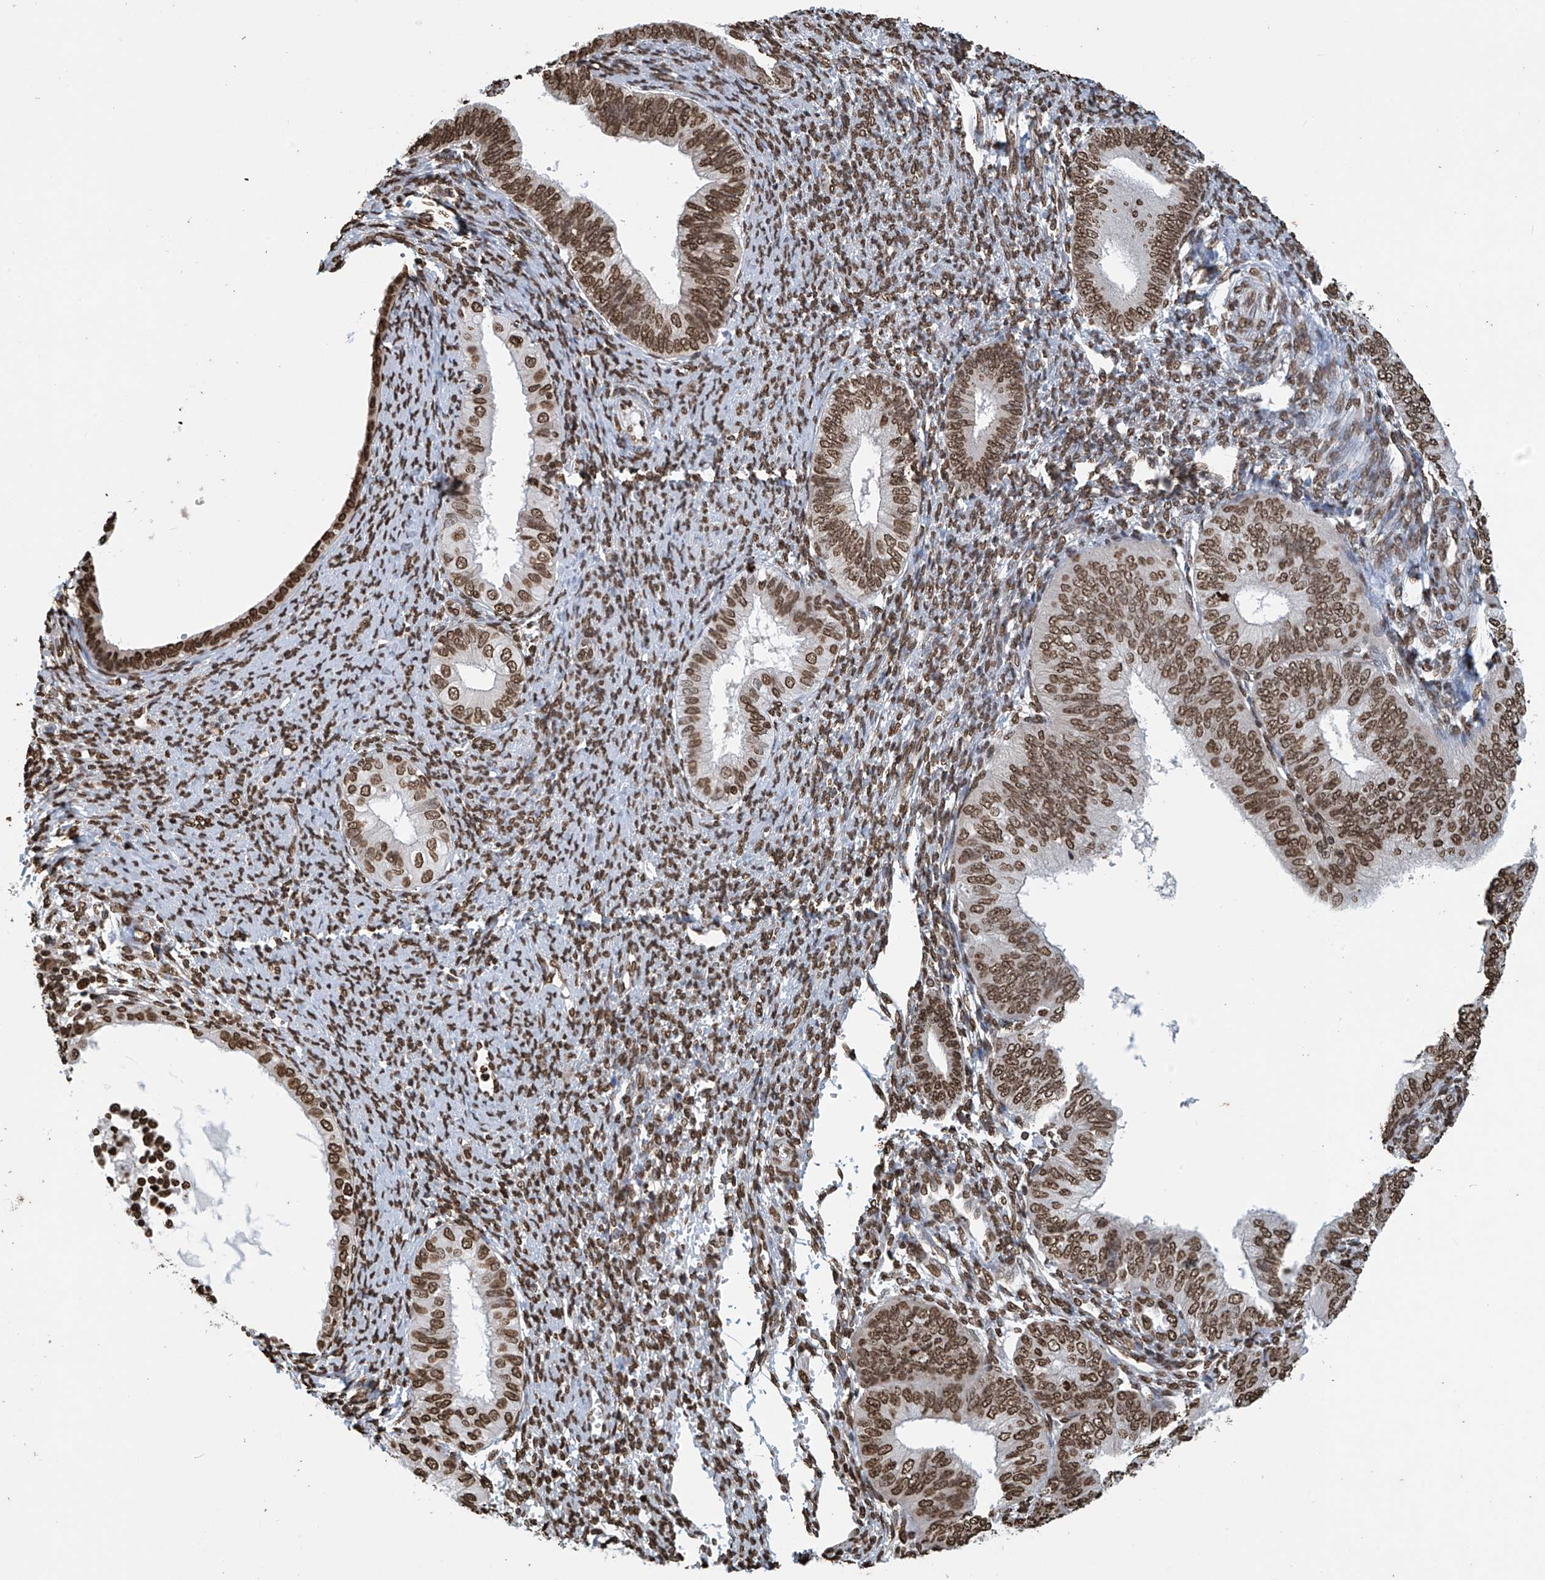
{"staining": {"intensity": "strong", "quantity": ">75%", "location": "nuclear"}, "tissue": "endometrial cancer", "cell_type": "Tumor cells", "image_type": "cancer", "snomed": [{"axis": "morphology", "description": "Adenocarcinoma, NOS"}, {"axis": "topography", "description": "Endometrium"}], "caption": "A histopathology image of human endometrial cancer (adenocarcinoma) stained for a protein shows strong nuclear brown staining in tumor cells.", "gene": "DPPA2", "patient": {"sex": "female", "age": 58}}